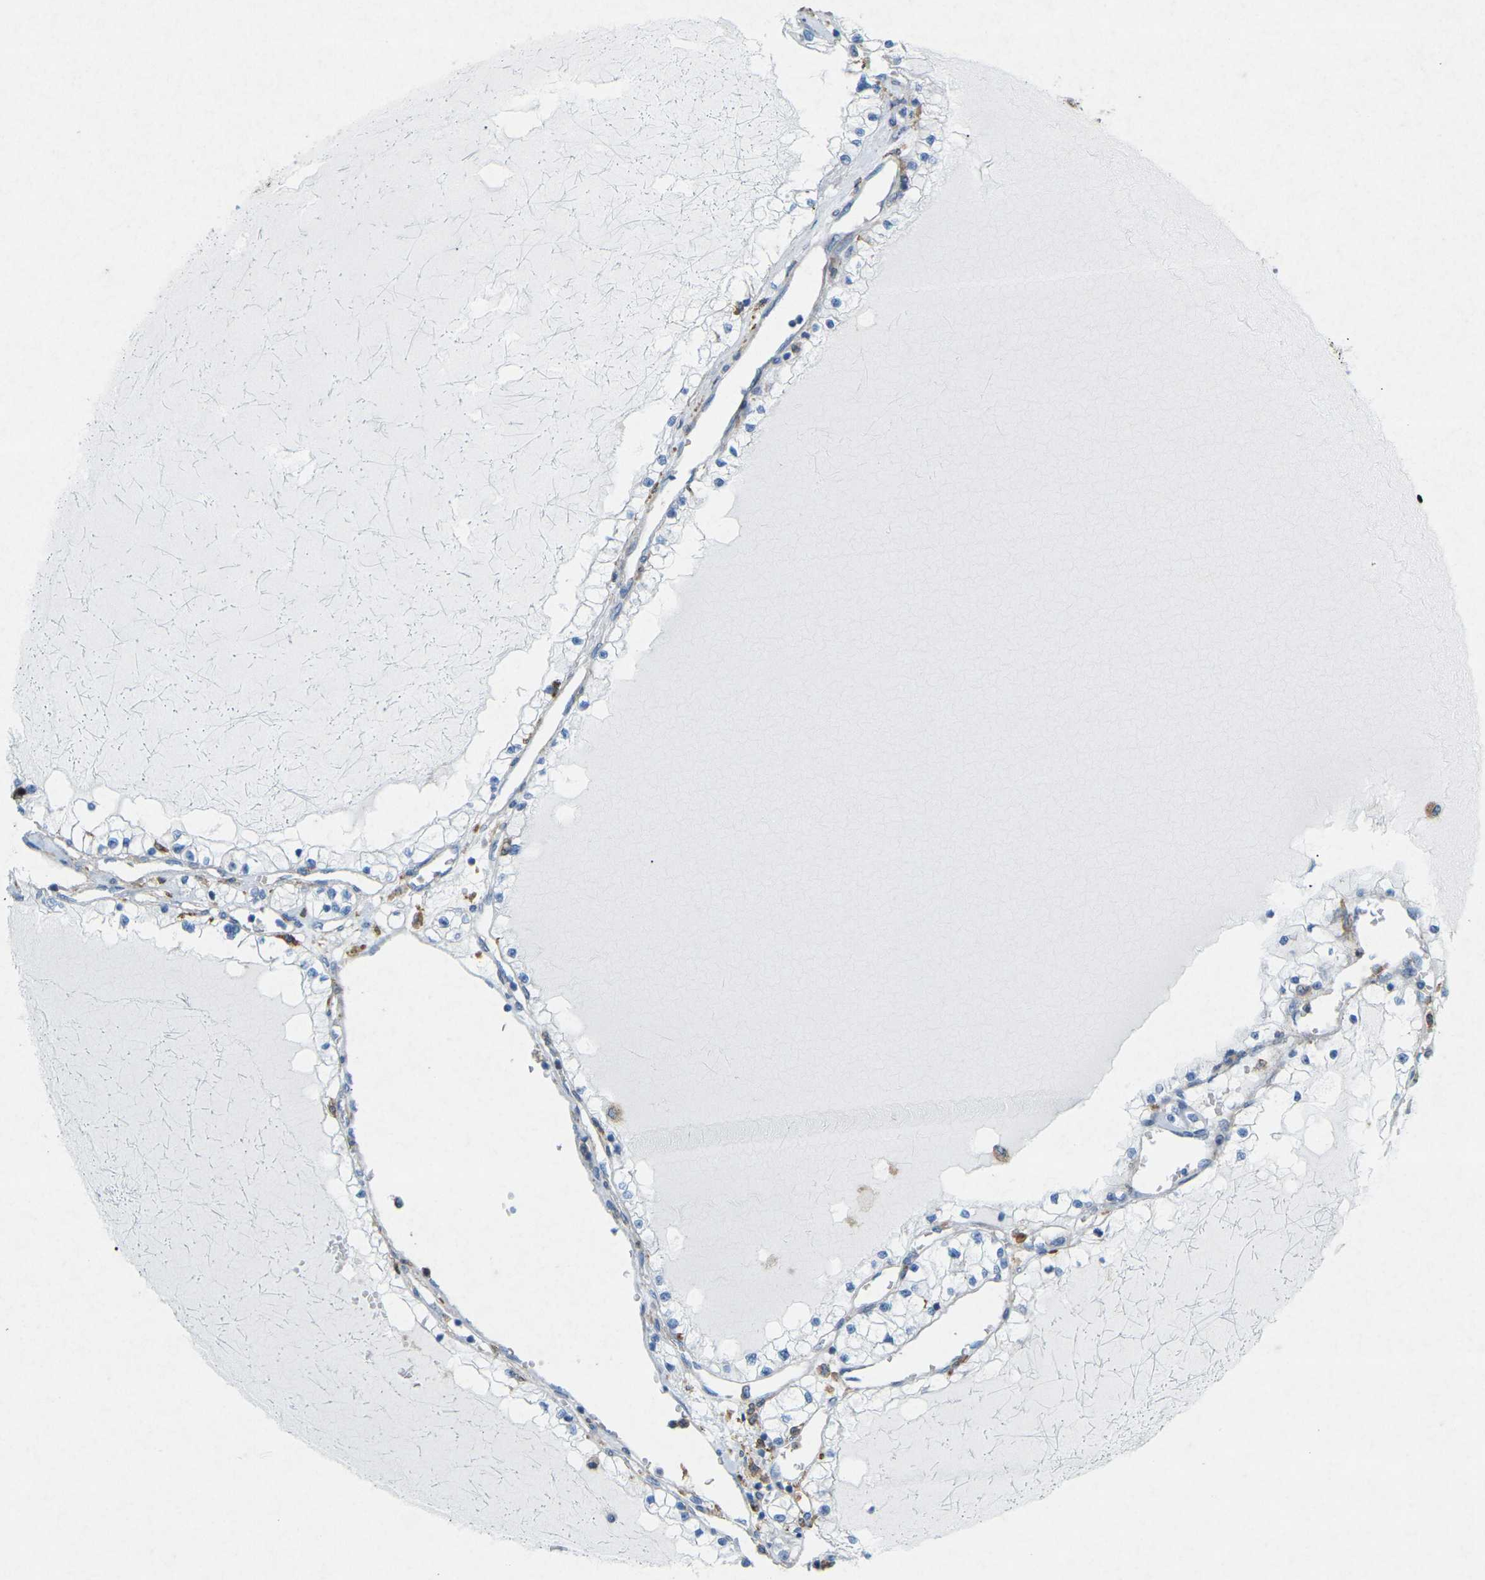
{"staining": {"intensity": "negative", "quantity": "none", "location": "none"}, "tissue": "renal cancer", "cell_type": "Tumor cells", "image_type": "cancer", "snomed": [{"axis": "morphology", "description": "Adenocarcinoma, NOS"}, {"axis": "topography", "description": "Kidney"}], "caption": "The image exhibits no staining of tumor cells in renal cancer.", "gene": "STK11", "patient": {"sex": "male", "age": 68}}